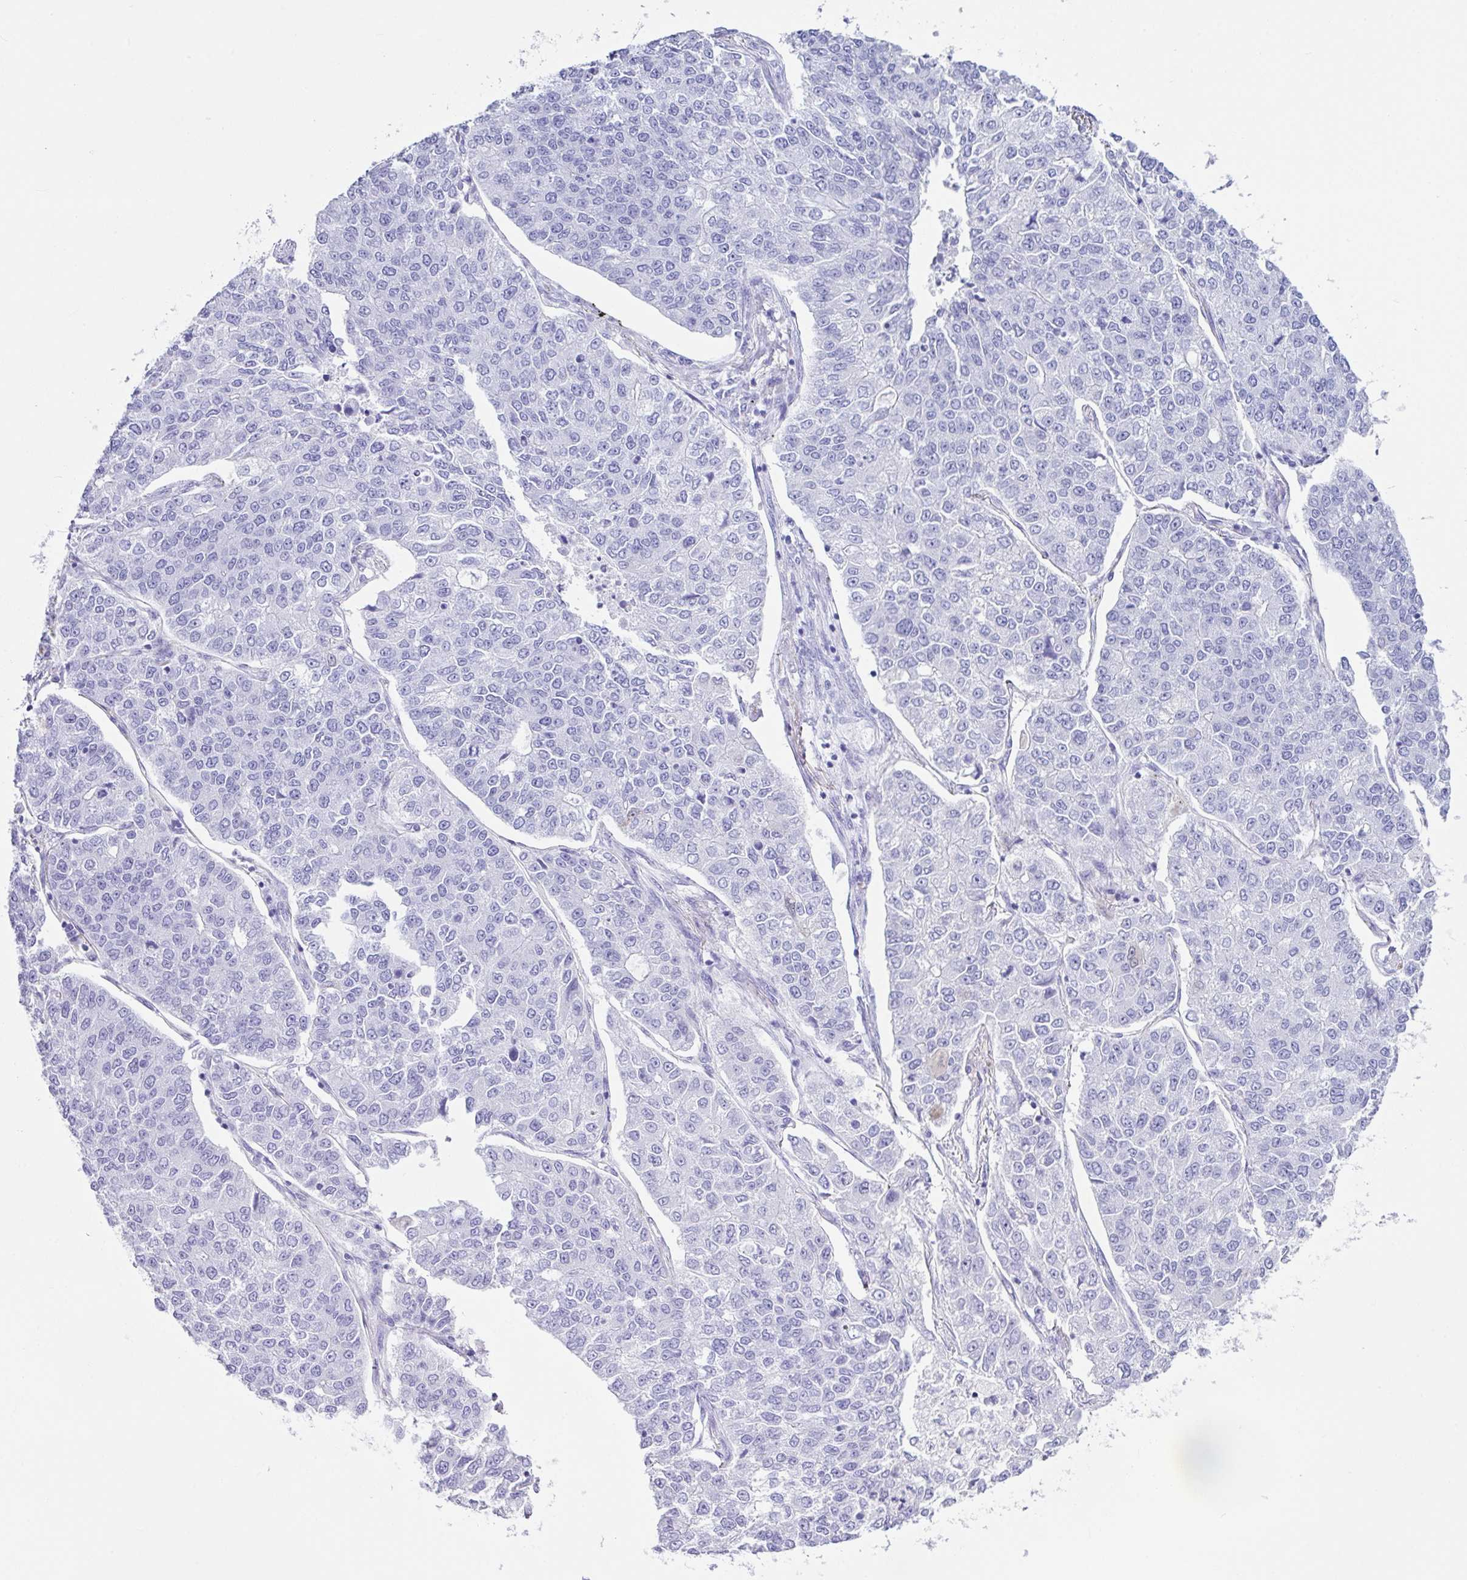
{"staining": {"intensity": "negative", "quantity": "none", "location": "none"}, "tissue": "lung cancer", "cell_type": "Tumor cells", "image_type": "cancer", "snomed": [{"axis": "morphology", "description": "Adenocarcinoma, NOS"}, {"axis": "topography", "description": "Lung"}], "caption": "There is no significant staining in tumor cells of lung cancer (adenocarcinoma).", "gene": "LGALS4", "patient": {"sex": "male", "age": 49}}